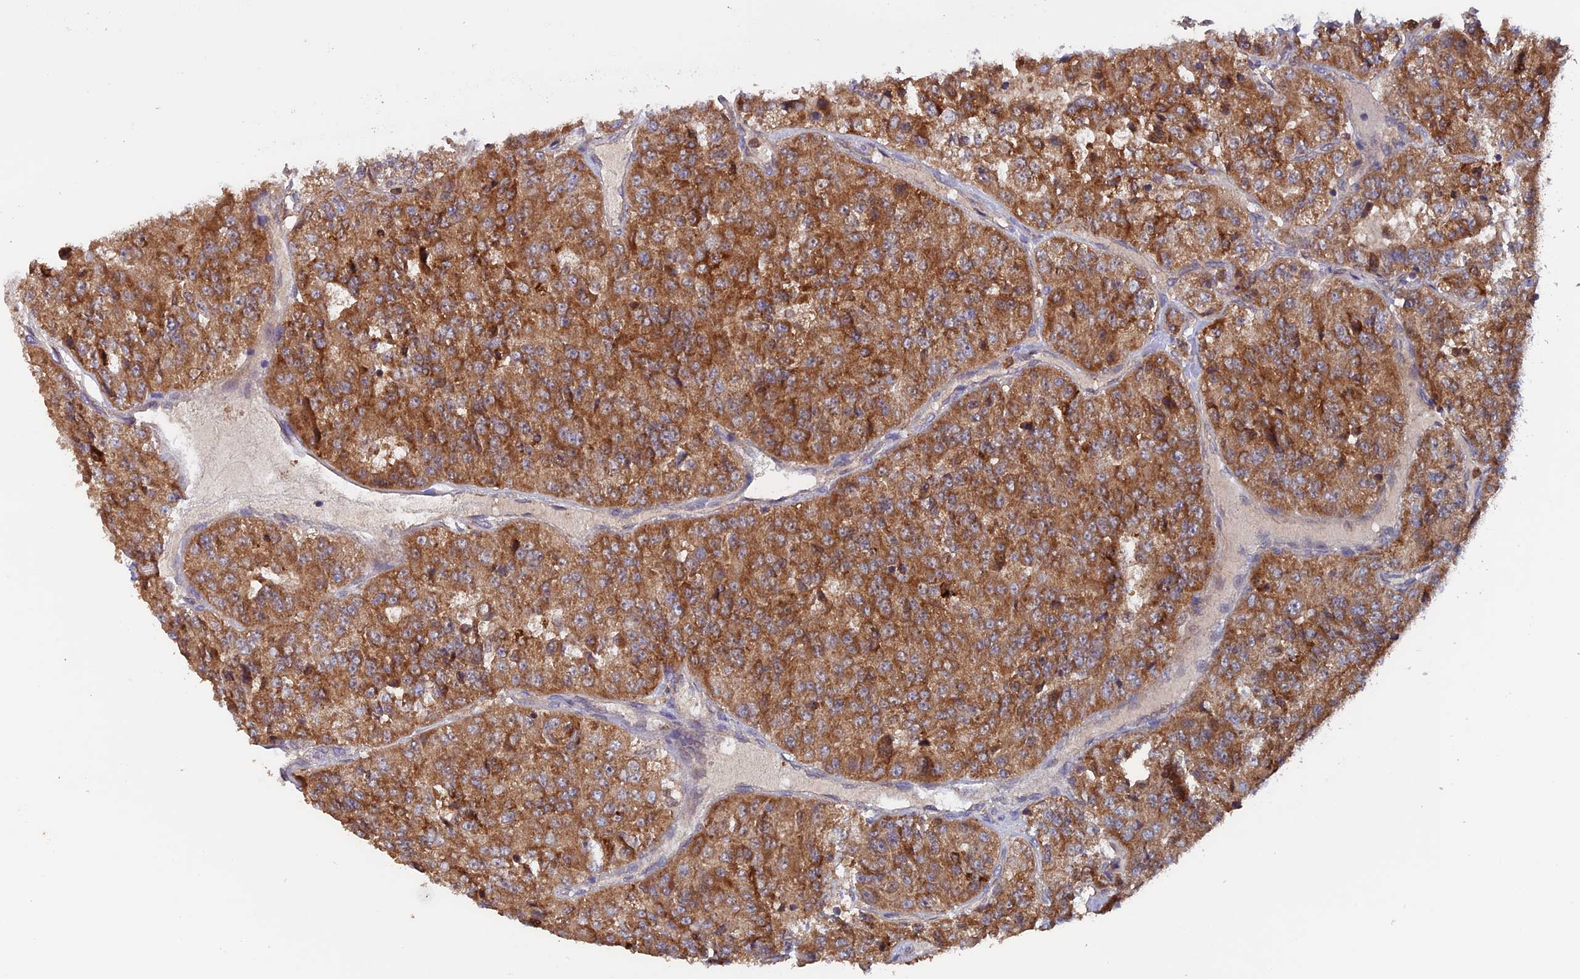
{"staining": {"intensity": "strong", "quantity": ">75%", "location": "cytoplasmic/membranous"}, "tissue": "renal cancer", "cell_type": "Tumor cells", "image_type": "cancer", "snomed": [{"axis": "morphology", "description": "Adenocarcinoma, NOS"}, {"axis": "topography", "description": "Kidney"}], "caption": "A brown stain highlights strong cytoplasmic/membranous staining of a protein in human renal cancer tumor cells. The staining was performed using DAB to visualize the protein expression in brown, while the nuclei were stained in blue with hematoxylin (Magnification: 20x).", "gene": "DTYMK", "patient": {"sex": "female", "age": 63}}